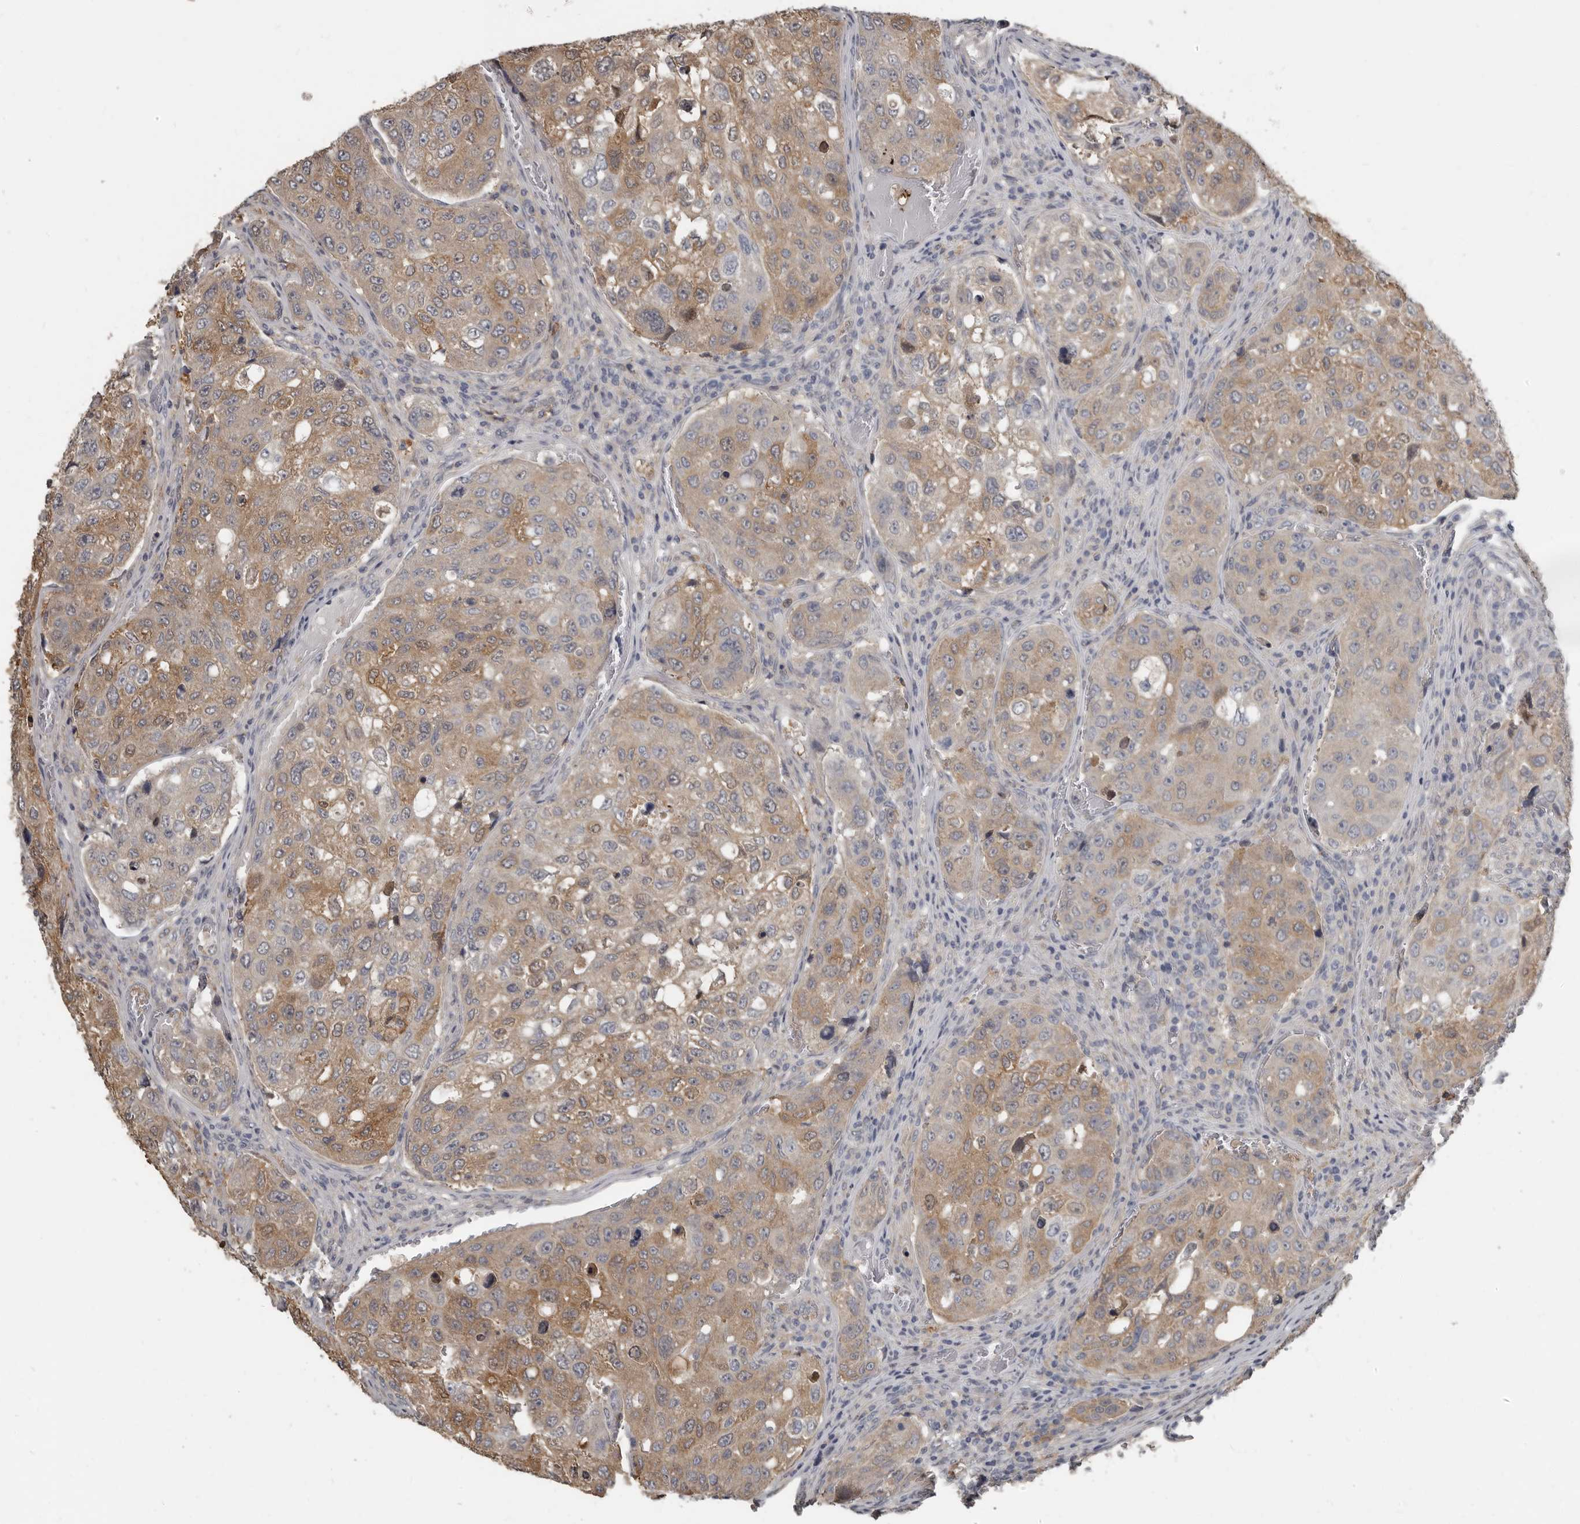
{"staining": {"intensity": "moderate", "quantity": "<25%", "location": "cytoplasmic/membranous,nuclear"}, "tissue": "urothelial cancer", "cell_type": "Tumor cells", "image_type": "cancer", "snomed": [{"axis": "morphology", "description": "Urothelial carcinoma, High grade"}, {"axis": "topography", "description": "Lymph node"}, {"axis": "topography", "description": "Urinary bladder"}], "caption": "Immunohistochemistry (IHC) micrograph of neoplastic tissue: urothelial cancer stained using immunohistochemistry (IHC) demonstrates low levels of moderate protein expression localized specifically in the cytoplasmic/membranous and nuclear of tumor cells, appearing as a cytoplasmic/membranous and nuclear brown color.", "gene": "KCNJ8", "patient": {"sex": "male", "age": 51}}